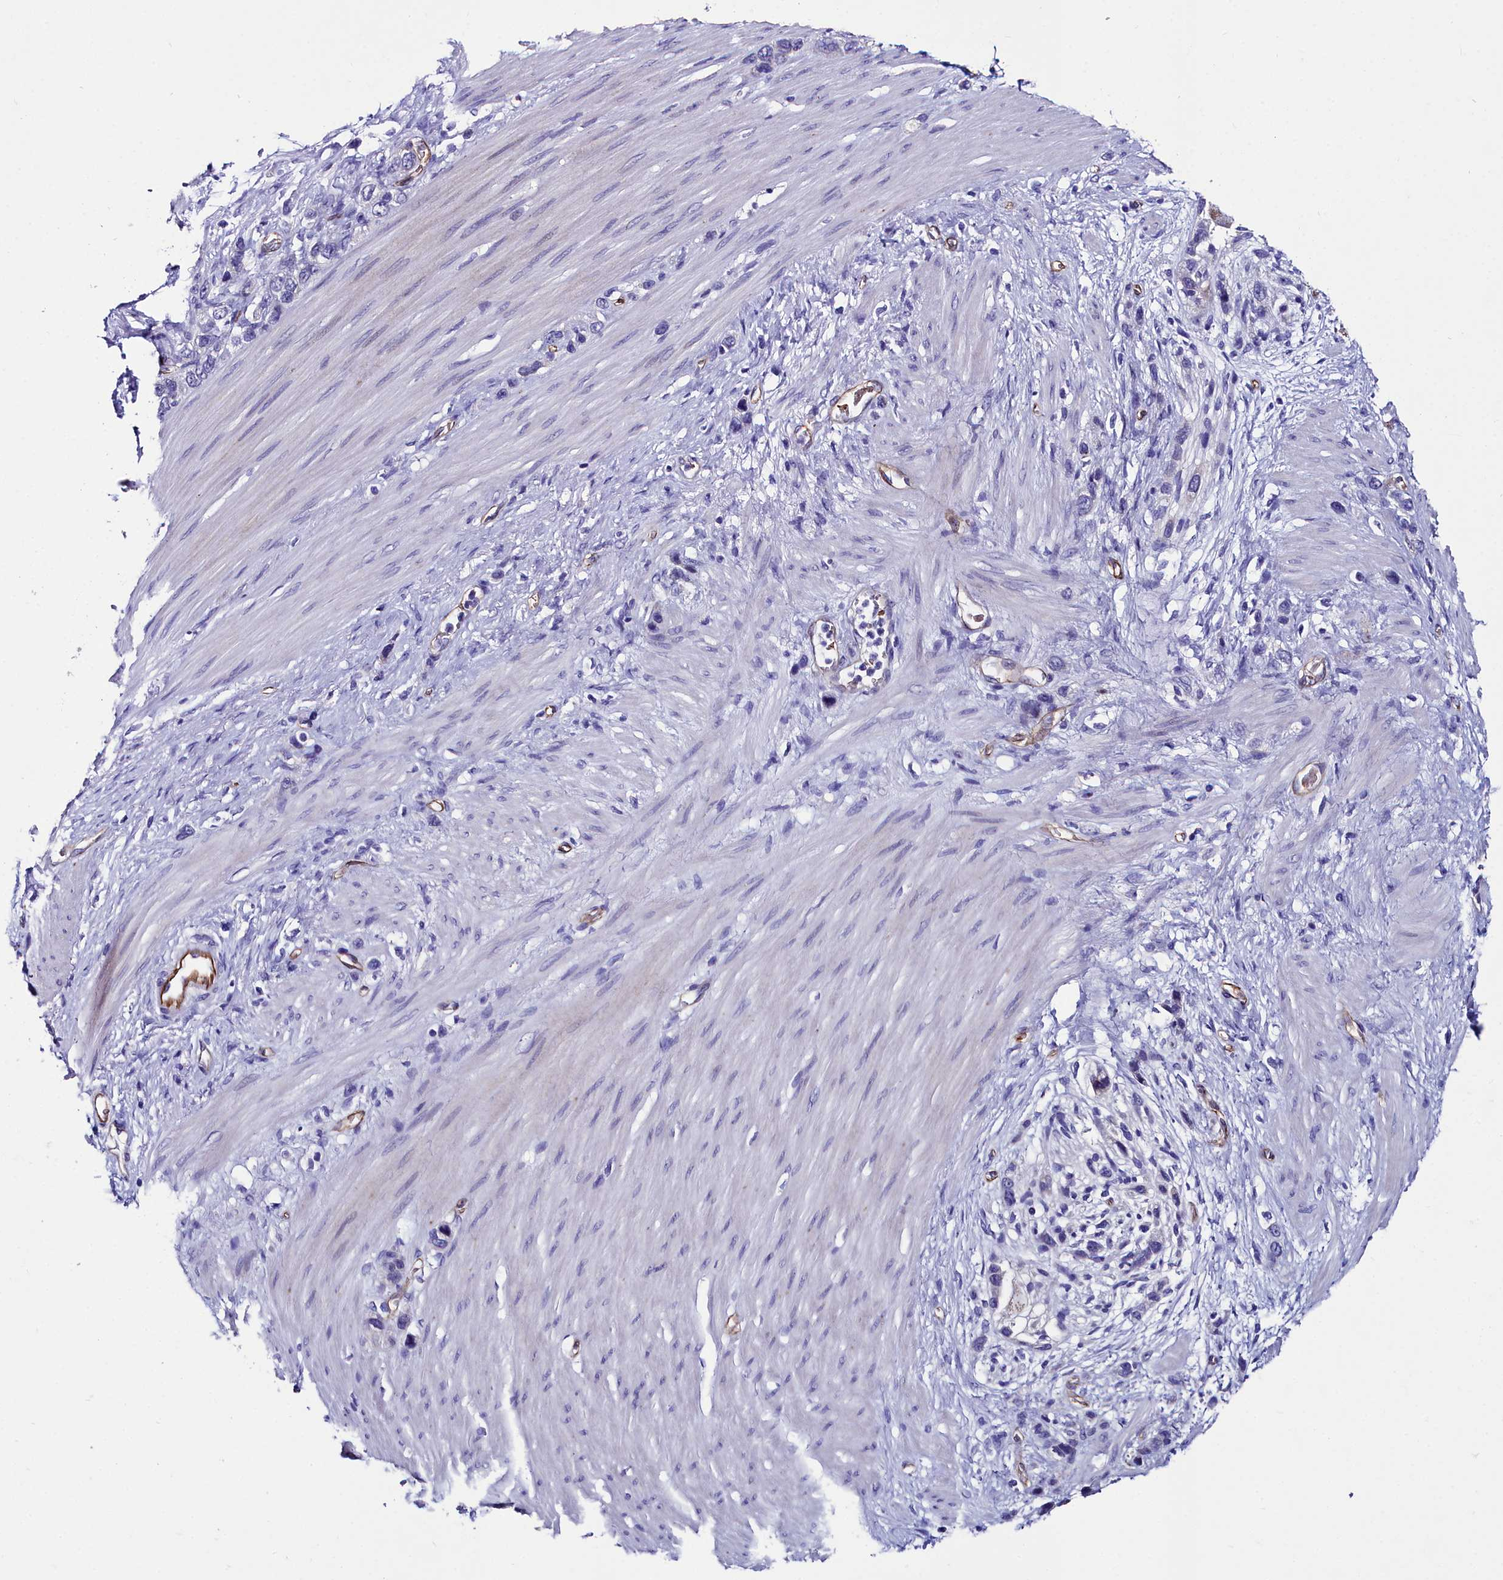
{"staining": {"intensity": "negative", "quantity": "none", "location": "none"}, "tissue": "stomach cancer", "cell_type": "Tumor cells", "image_type": "cancer", "snomed": [{"axis": "morphology", "description": "Adenocarcinoma, NOS"}, {"axis": "morphology", "description": "Adenocarcinoma, High grade"}, {"axis": "topography", "description": "Stomach, upper"}, {"axis": "topography", "description": "Stomach, lower"}], "caption": "A histopathology image of human stomach adenocarcinoma is negative for staining in tumor cells. (IHC, brightfield microscopy, high magnification).", "gene": "CYP4F11", "patient": {"sex": "female", "age": 65}}